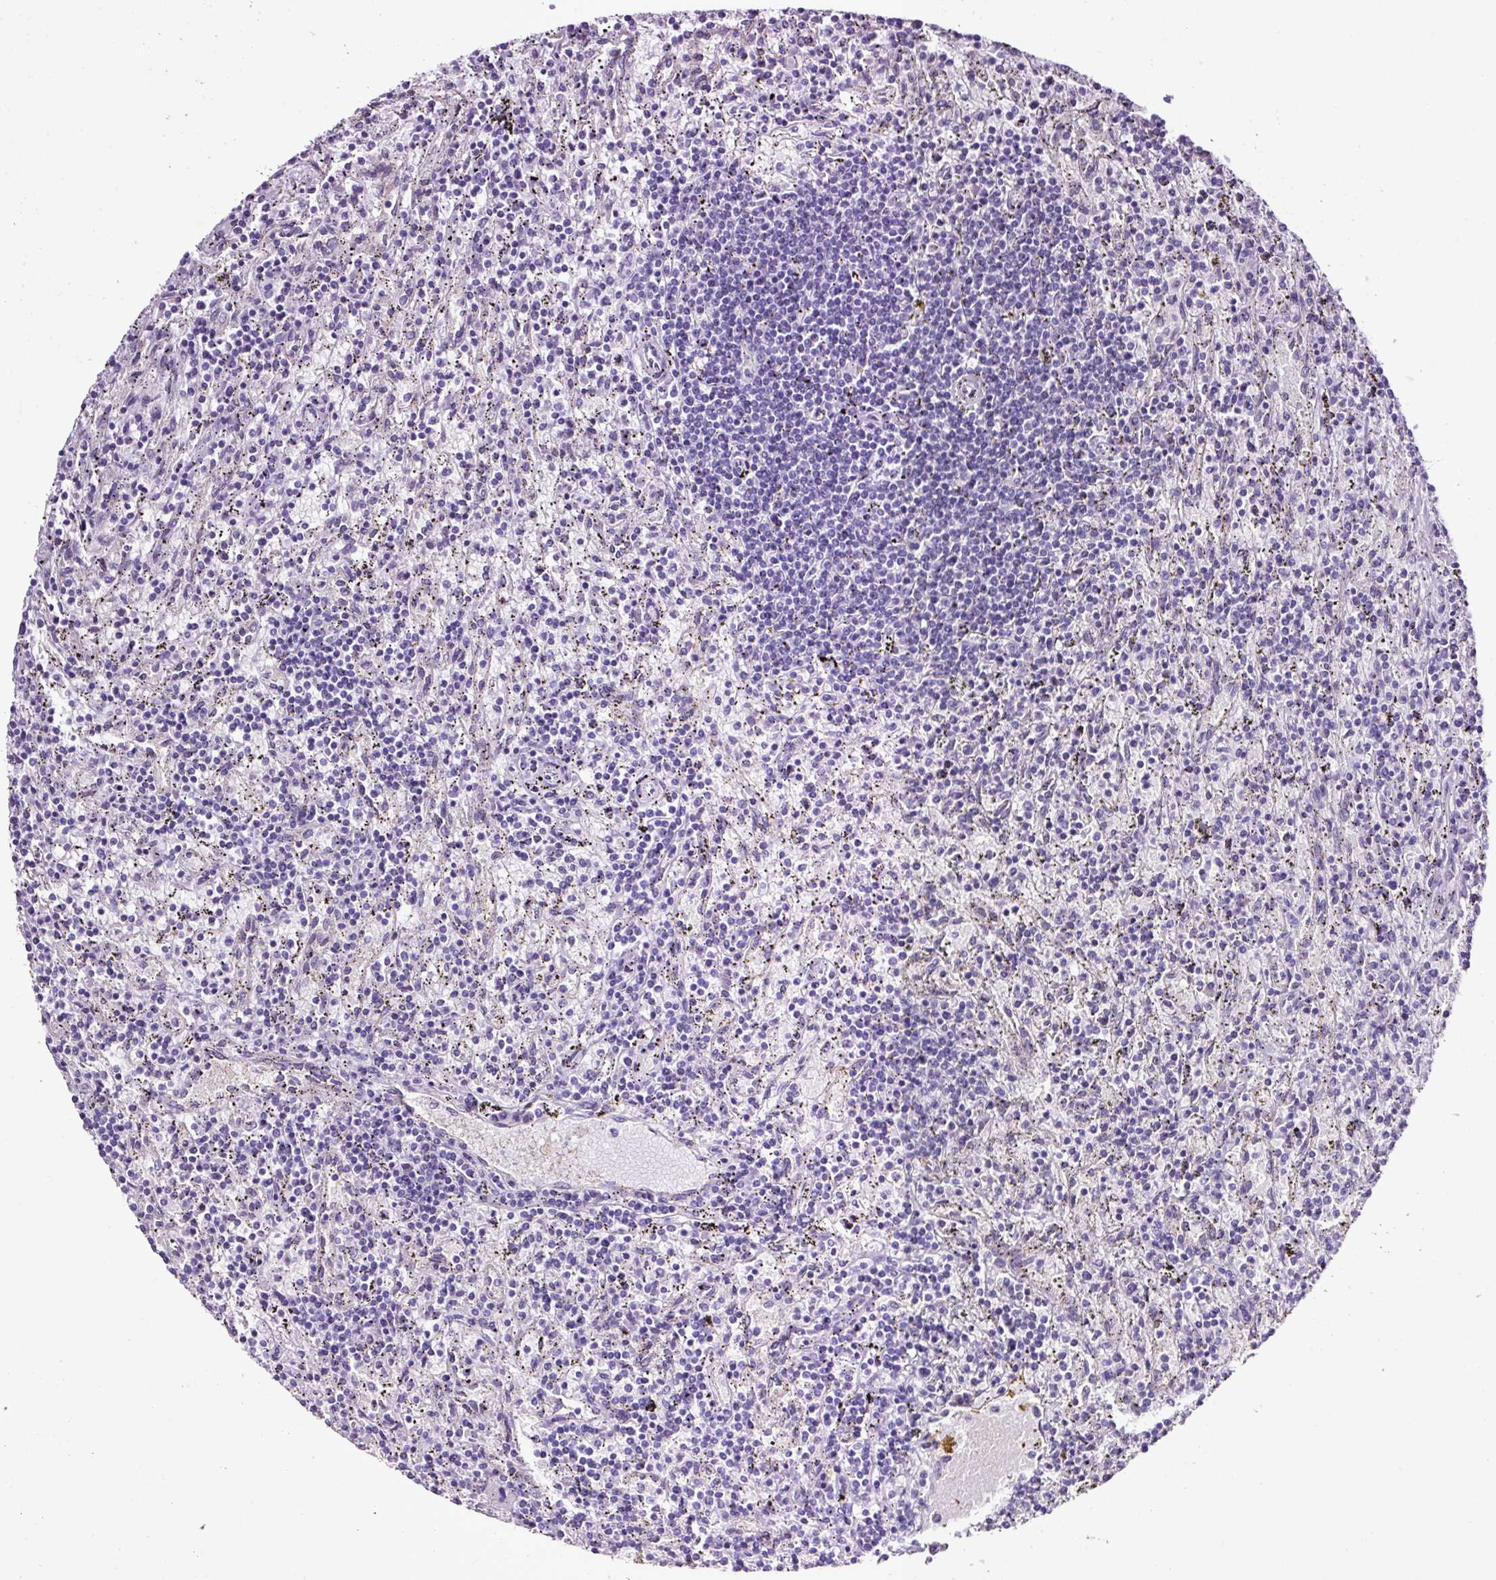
{"staining": {"intensity": "negative", "quantity": "none", "location": "none"}, "tissue": "lymphoma", "cell_type": "Tumor cells", "image_type": "cancer", "snomed": [{"axis": "morphology", "description": "Malignant lymphoma, non-Hodgkin's type, Low grade"}, {"axis": "topography", "description": "Spleen"}], "caption": "A micrograph of human lymphoma is negative for staining in tumor cells.", "gene": "SP8", "patient": {"sex": "male", "age": 76}}